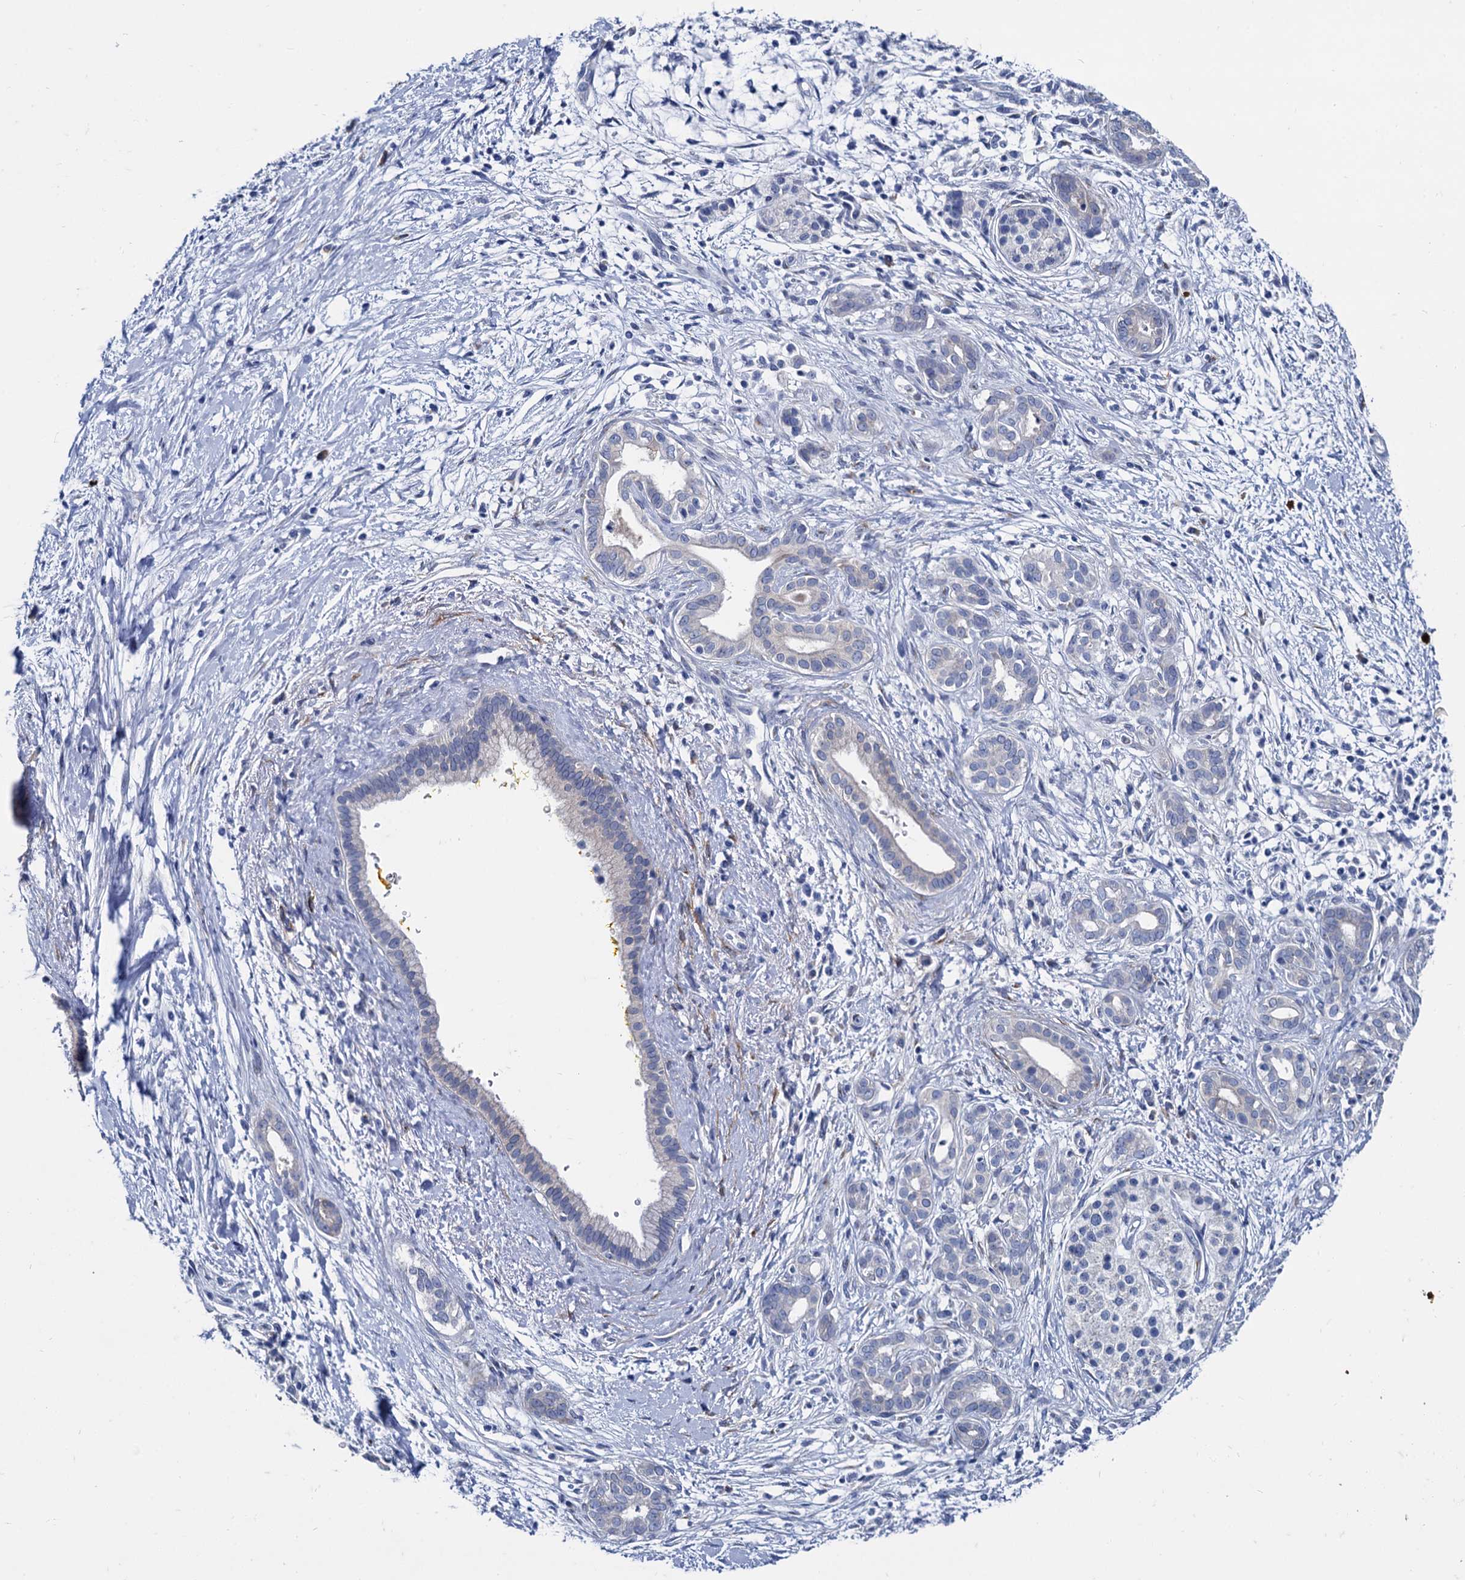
{"staining": {"intensity": "negative", "quantity": "none", "location": "none"}, "tissue": "pancreatic cancer", "cell_type": "Tumor cells", "image_type": "cancer", "snomed": [{"axis": "morphology", "description": "Adenocarcinoma, NOS"}, {"axis": "topography", "description": "Pancreas"}], "caption": "Image shows no significant protein expression in tumor cells of adenocarcinoma (pancreatic).", "gene": "FOXR2", "patient": {"sex": "male", "age": 58}}